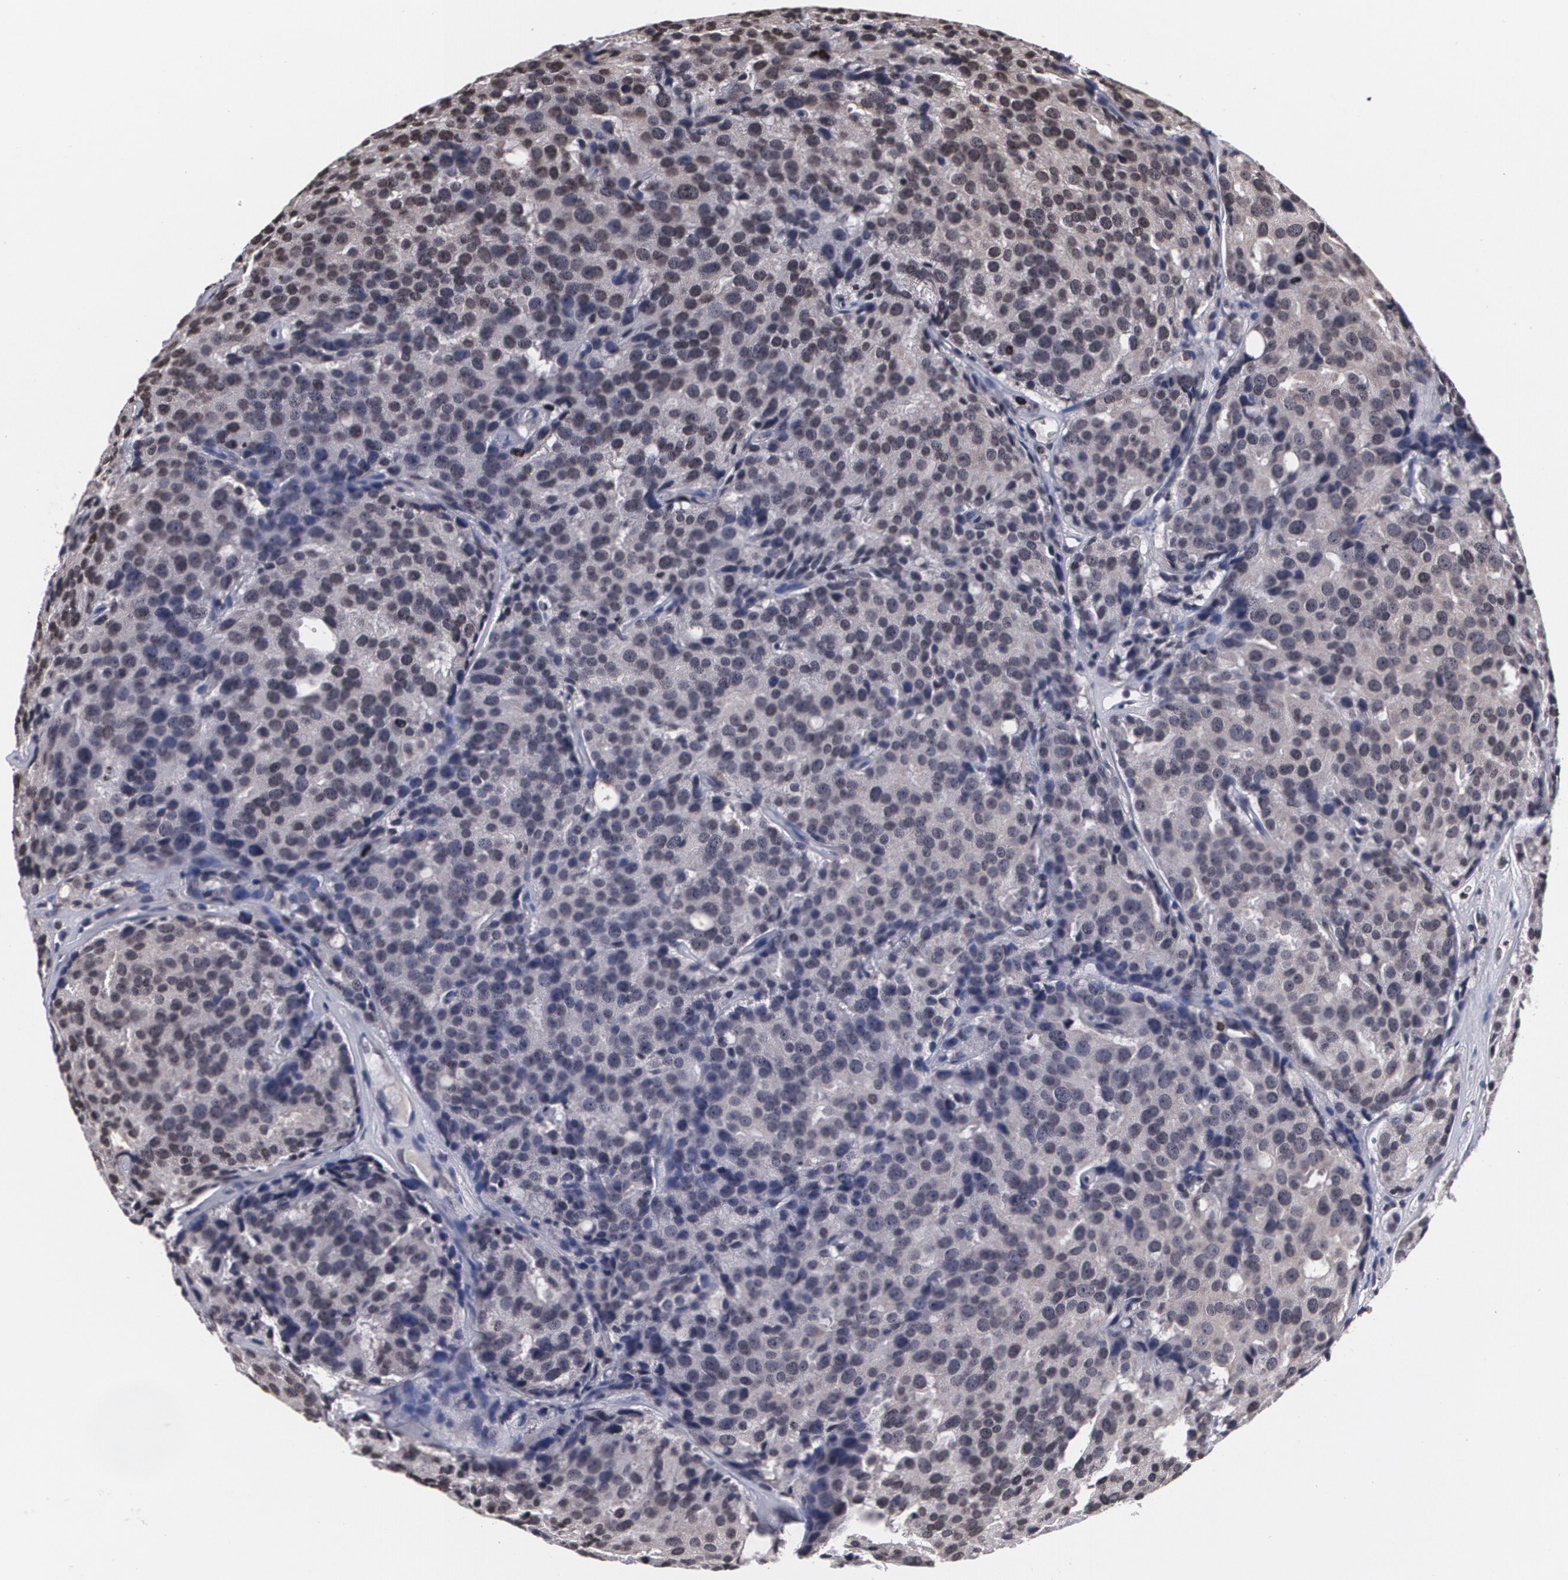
{"staining": {"intensity": "weak", "quantity": "<25%", "location": "cytoplasmic/membranous,nuclear"}, "tissue": "prostate cancer", "cell_type": "Tumor cells", "image_type": "cancer", "snomed": [{"axis": "morphology", "description": "Adenocarcinoma, High grade"}, {"axis": "topography", "description": "Prostate"}], "caption": "This is a photomicrograph of immunohistochemistry (IHC) staining of prostate adenocarcinoma (high-grade), which shows no positivity in tumor cells.", "gene": "MVP", "patient": {"sex": "male", "age": 64}}